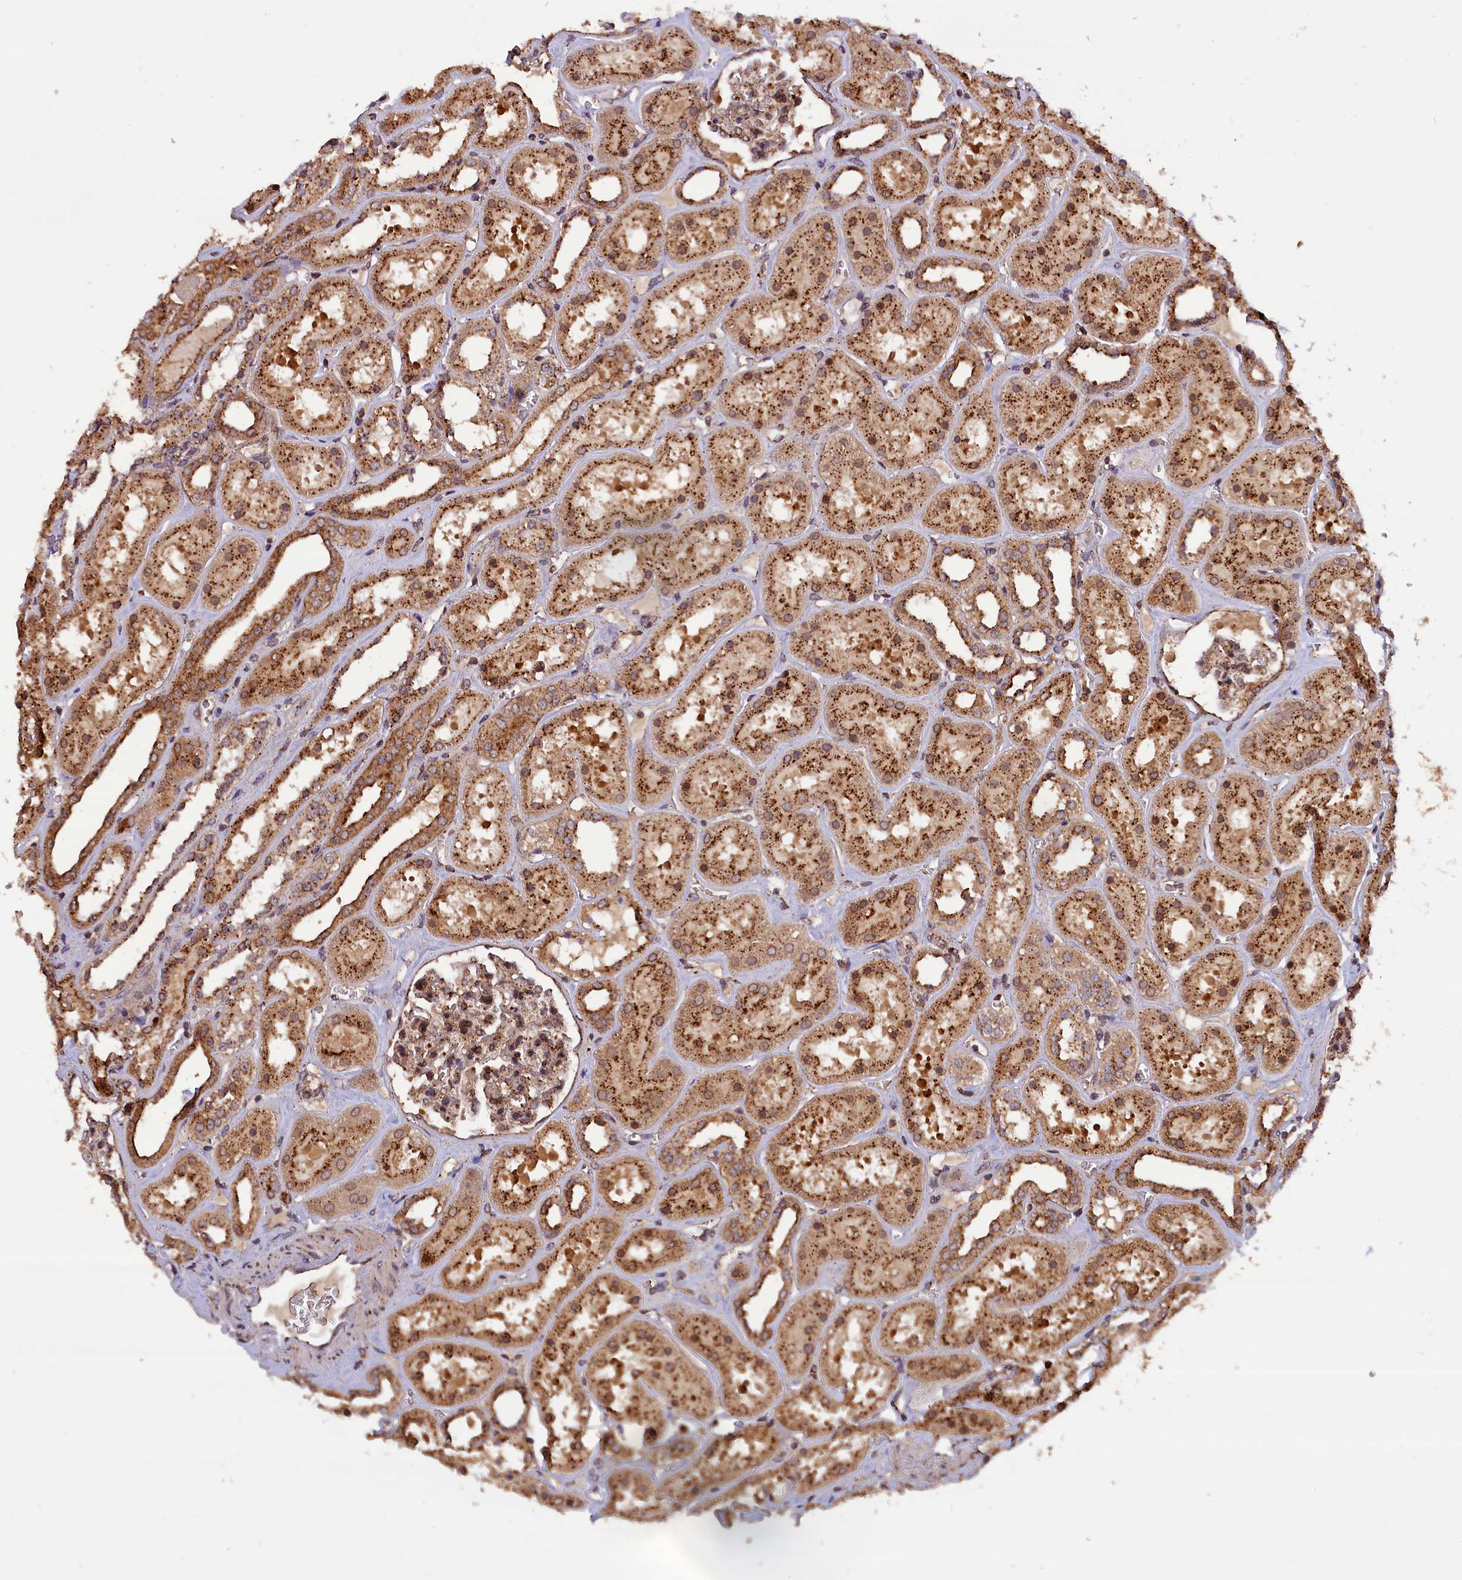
{"staining": {"intensity": "moderate", "quantity": "25%-75%", "location": "cytoplasmic/membranous,nuclear"}, "tissue": "kidney", "cell_type": "Cells in glomeruli", "image_type": "normal", "snomed": [{"axis": "morphology", "description": "Normal tissue, NOS"}, {"axis": "topography", "description": "Kidney"}], "caption": "An IHC histopathology image of unremarkable tissue is shown. Protein staining in brown shows moderate cytoplasmic/membranous,nuclear positivity in kidney within cells in glomeruli.", "gene": "IST1", "patient": {"sex": "female", "age": 41}}